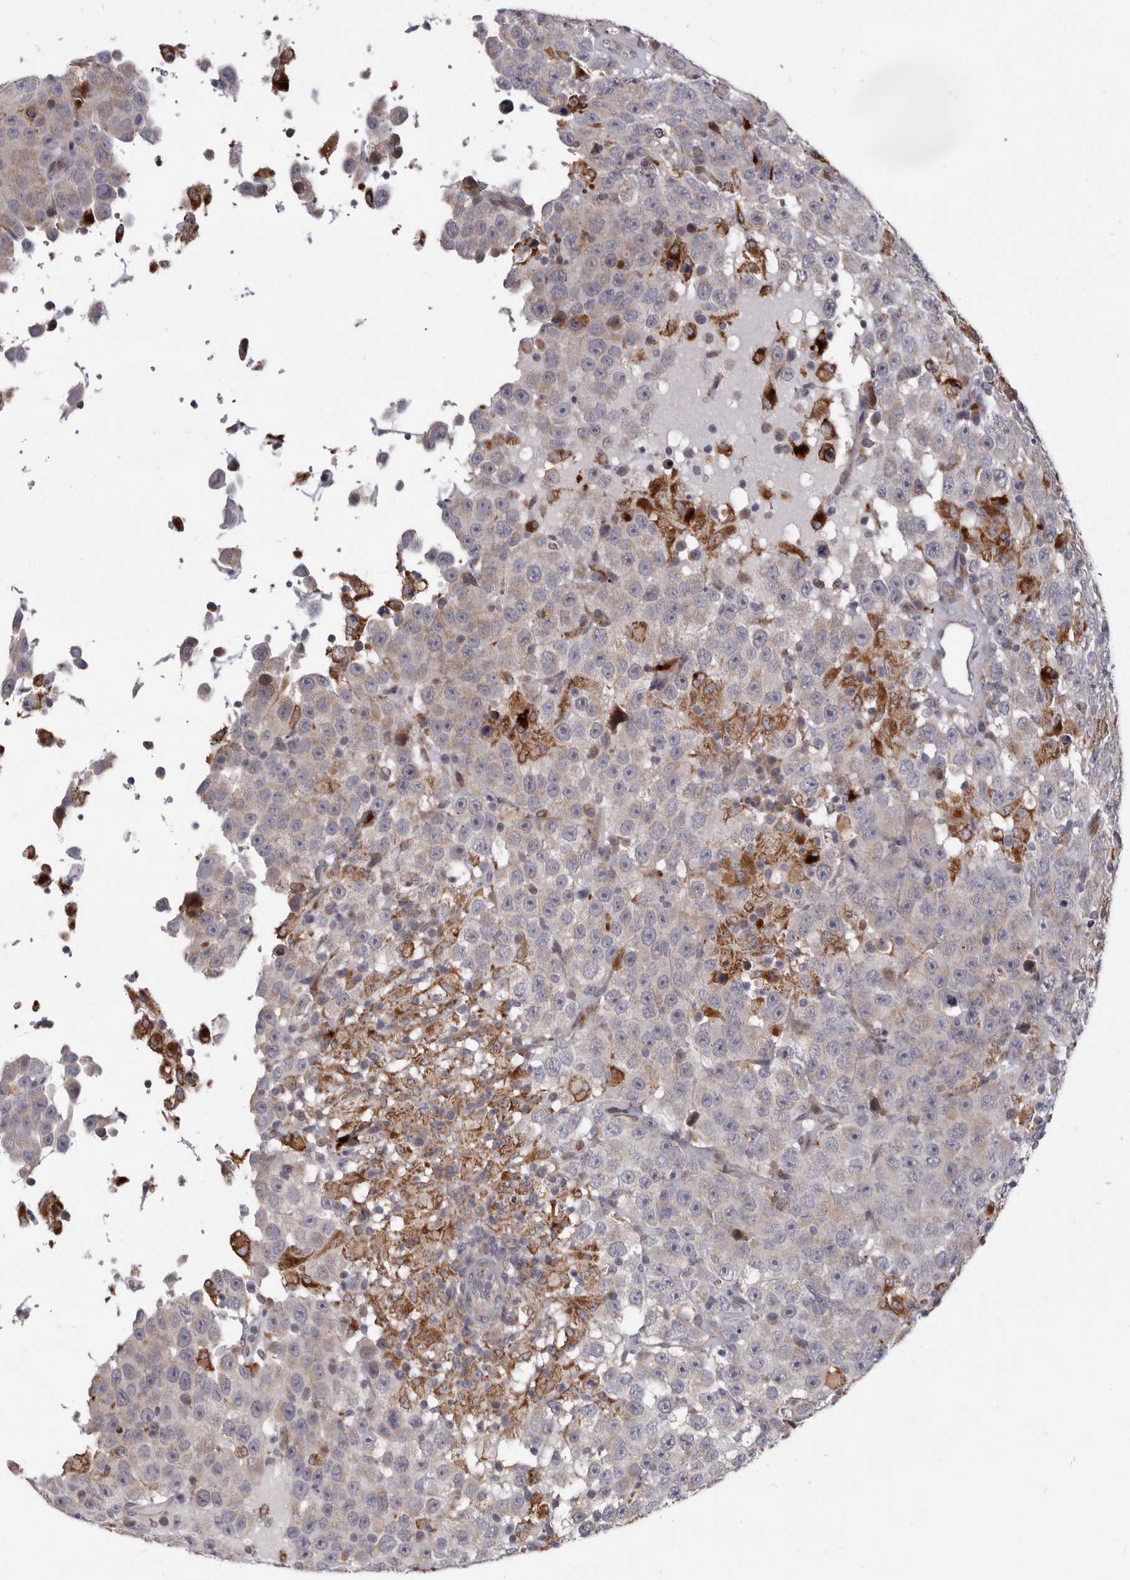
{"staining": {"intensity": "negative", "quantity": "none", "location": "none"}, "tissue": "testis cancer", "cell_type": "Tumor cells", "image_type": "cancer", "snomed": [{"axis": "morphology", "description": "Seminoma, NOS"}, {"axis": "topography", "description": "Testis"}], "caption": "Testis cancer stained for a protein using immunohistochemistry shows no positivity tumor cells.", "gene": "TOR3A", "patient": {"sex": "male", "age": 41}}